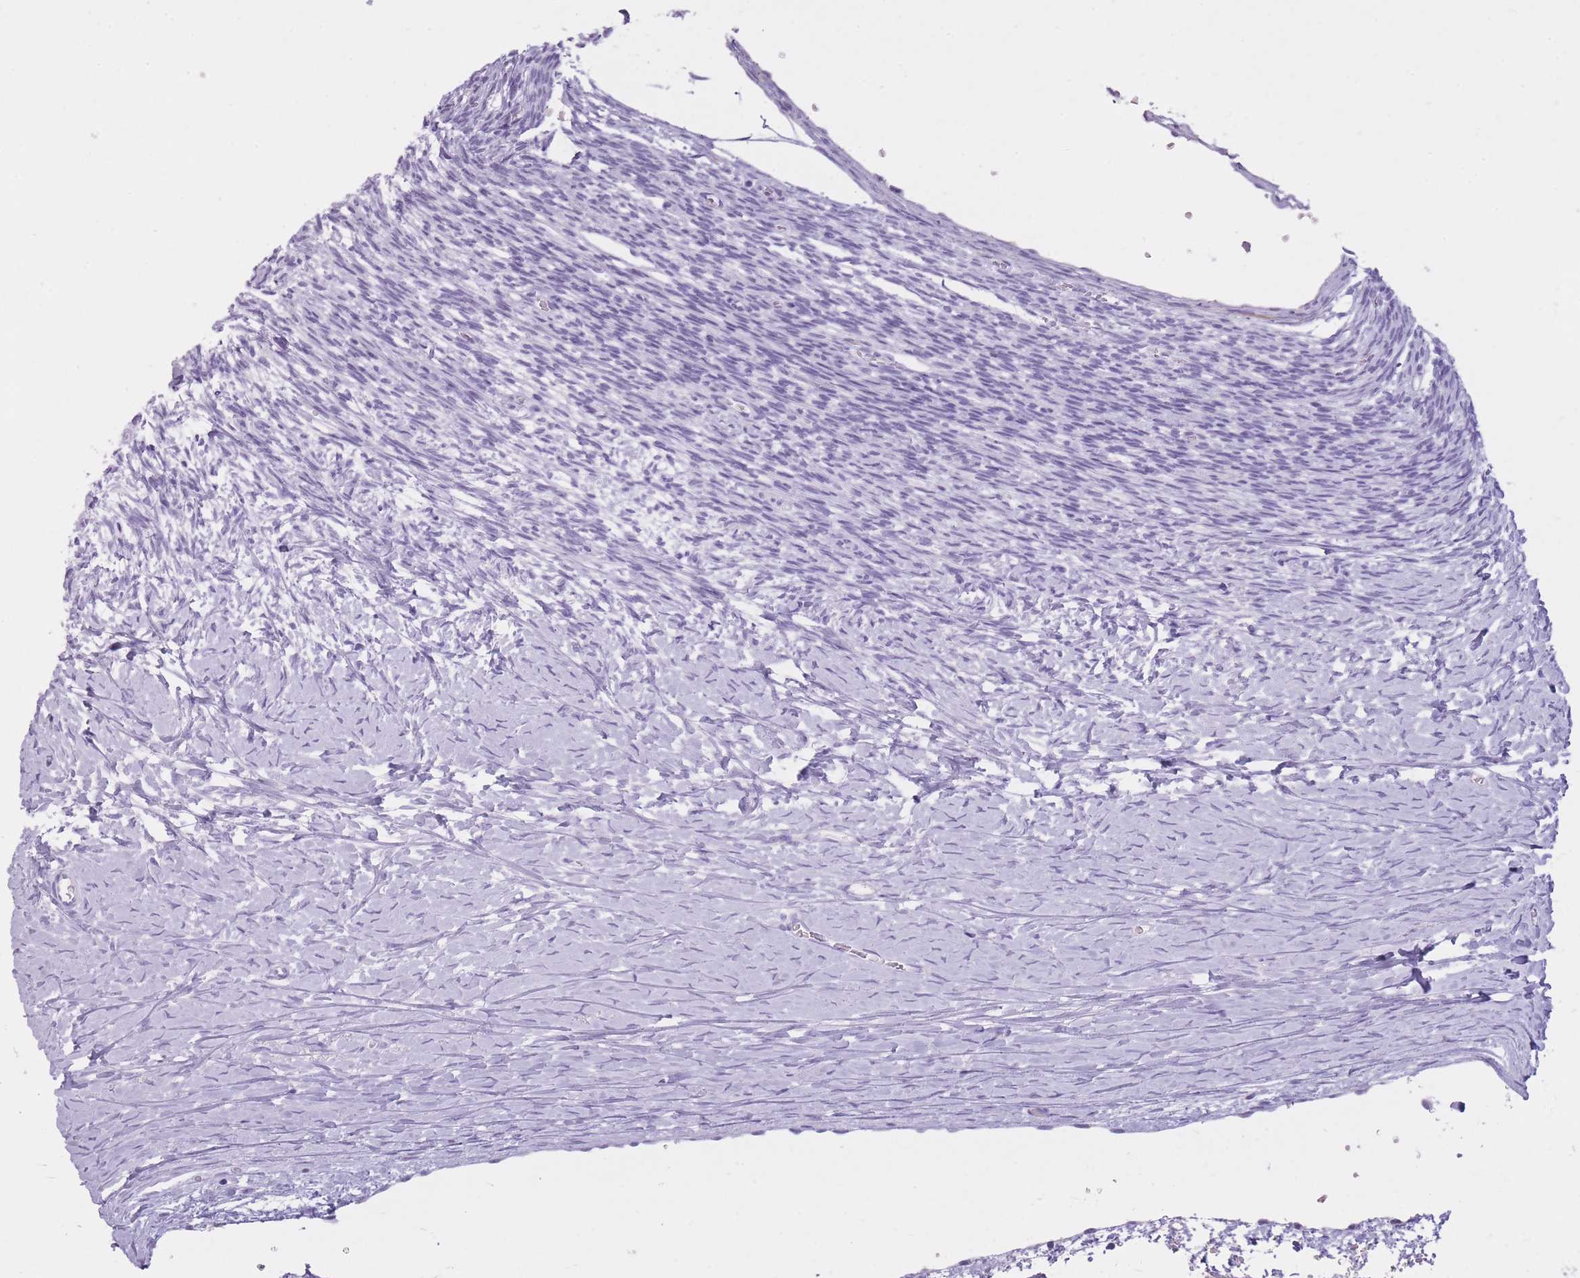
{"staining": {"intensity": "negative", "quantity": "none", "location": "none"}, "tissue": "ovary", "cell_type": "Ovarian stroma cells", "image_type": "normal", "snomed": [{"axis": "morphology", "description": "Normal tissue, NOS"}, {"axis": "topography", "description": "Ovary"}], "caption": "Ovary stained for a protein using immunohistochemistry reveals no positivity ovarian stroma cells.", "gene": "GOLGA6A", "patient": {"sex": "female", "age": 39}}